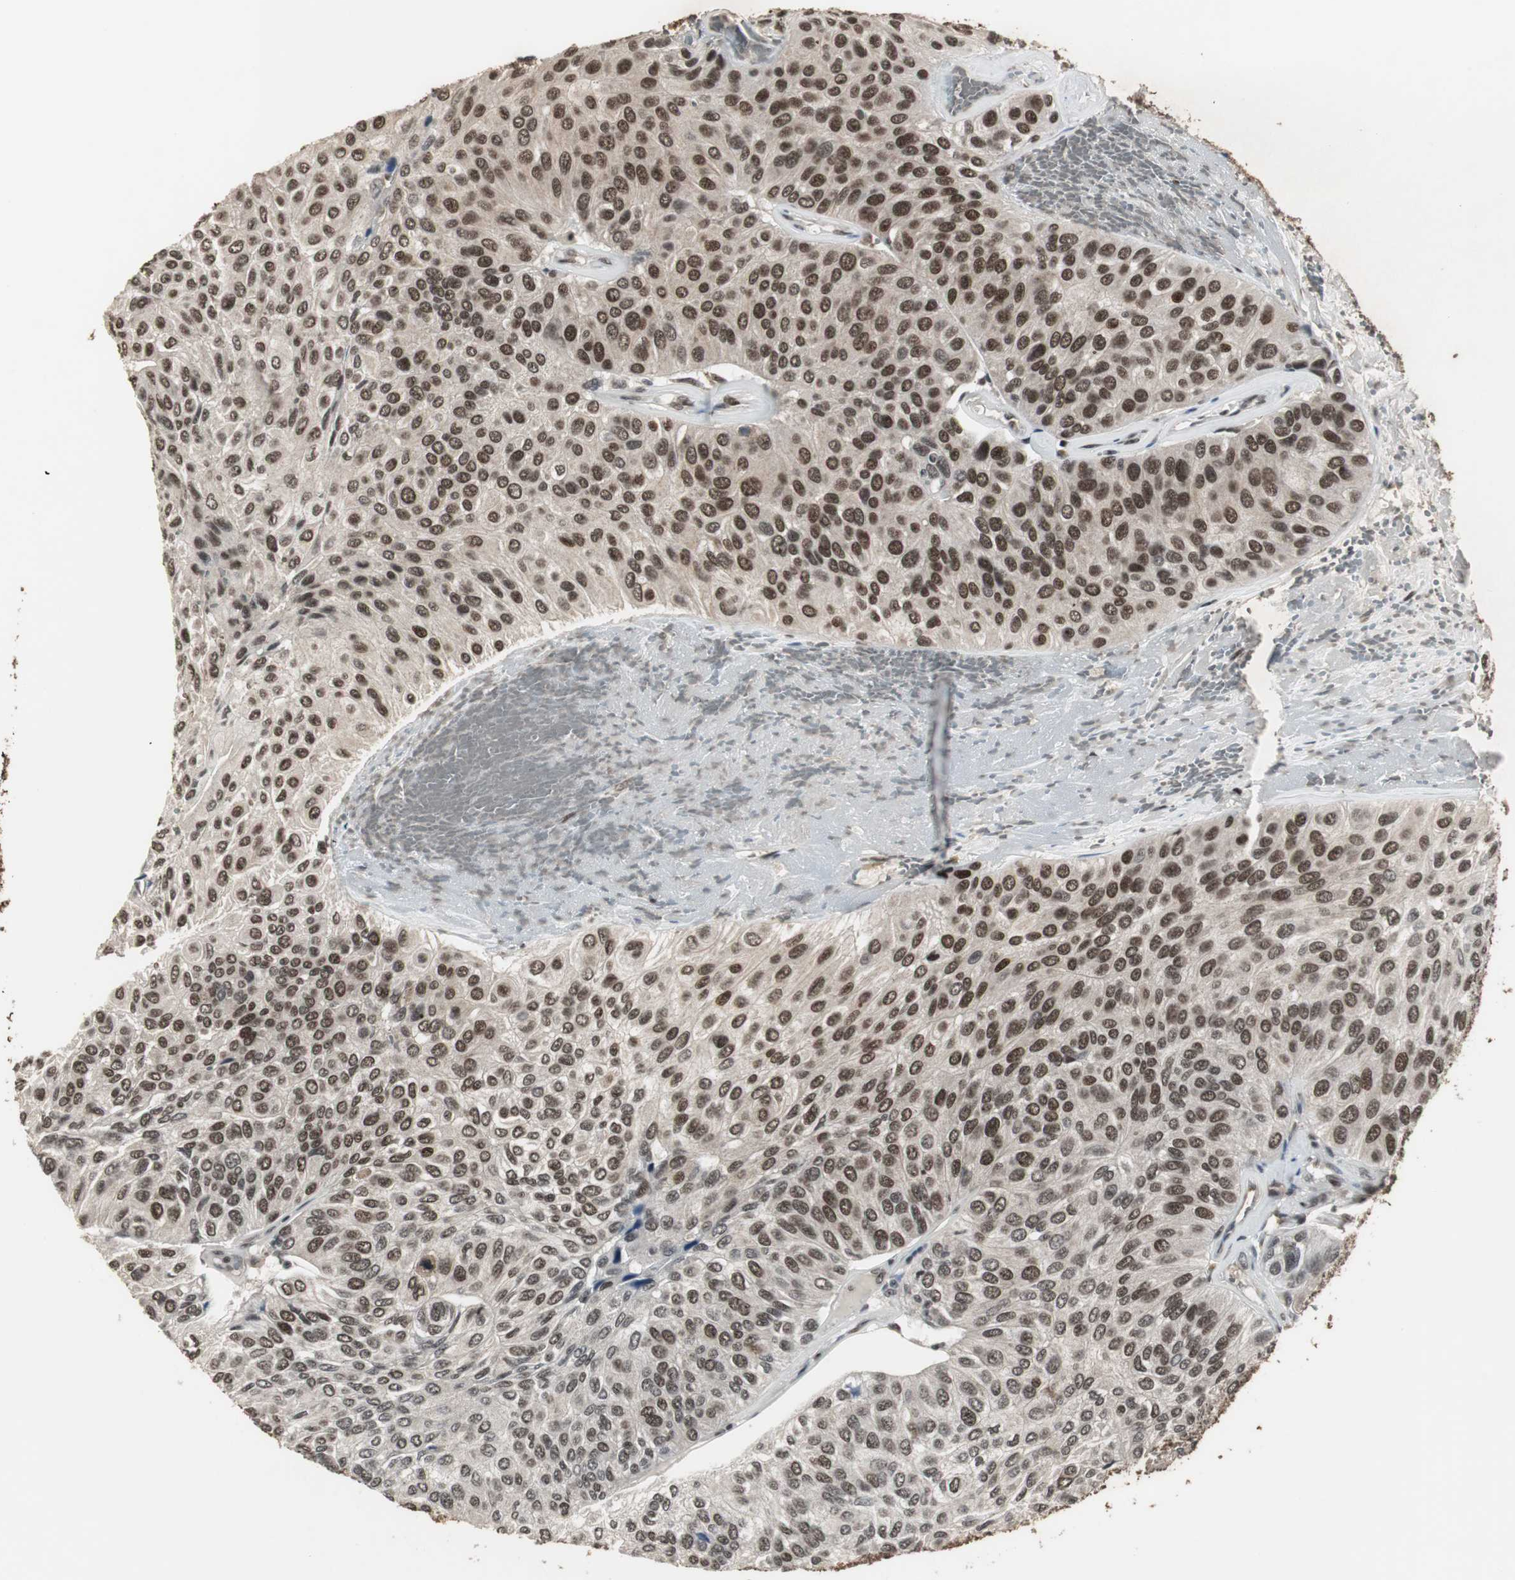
{"staining": {"intensity": "moderate", "quantity": ">75%", "location": "nuclear"}, "tissue": "urothelial cancer", "cell_type": "Tumor cells", "image_type": "cancer", "snomed": [{"axis": "morphology", "description": "Urothelial carcinoma, High grade"}, {"axis": "topography", "description": "Urinary bladder"}], "caption": "Immunohistochemistry staining of high-grade urothelial carcinoma, which demonstrates medium levels of moderate nuclear positivity in approximately >75% of tumor cells indicating moderate nuclear protein expression. The staining was performed using DAB (3,3'-diaminobenzidine) (brown) for protein detection and nuclei were counterstained in hematoxylin (blue).", "gene": "TAF5", "patient": {"sex": "male", "age": 66}}